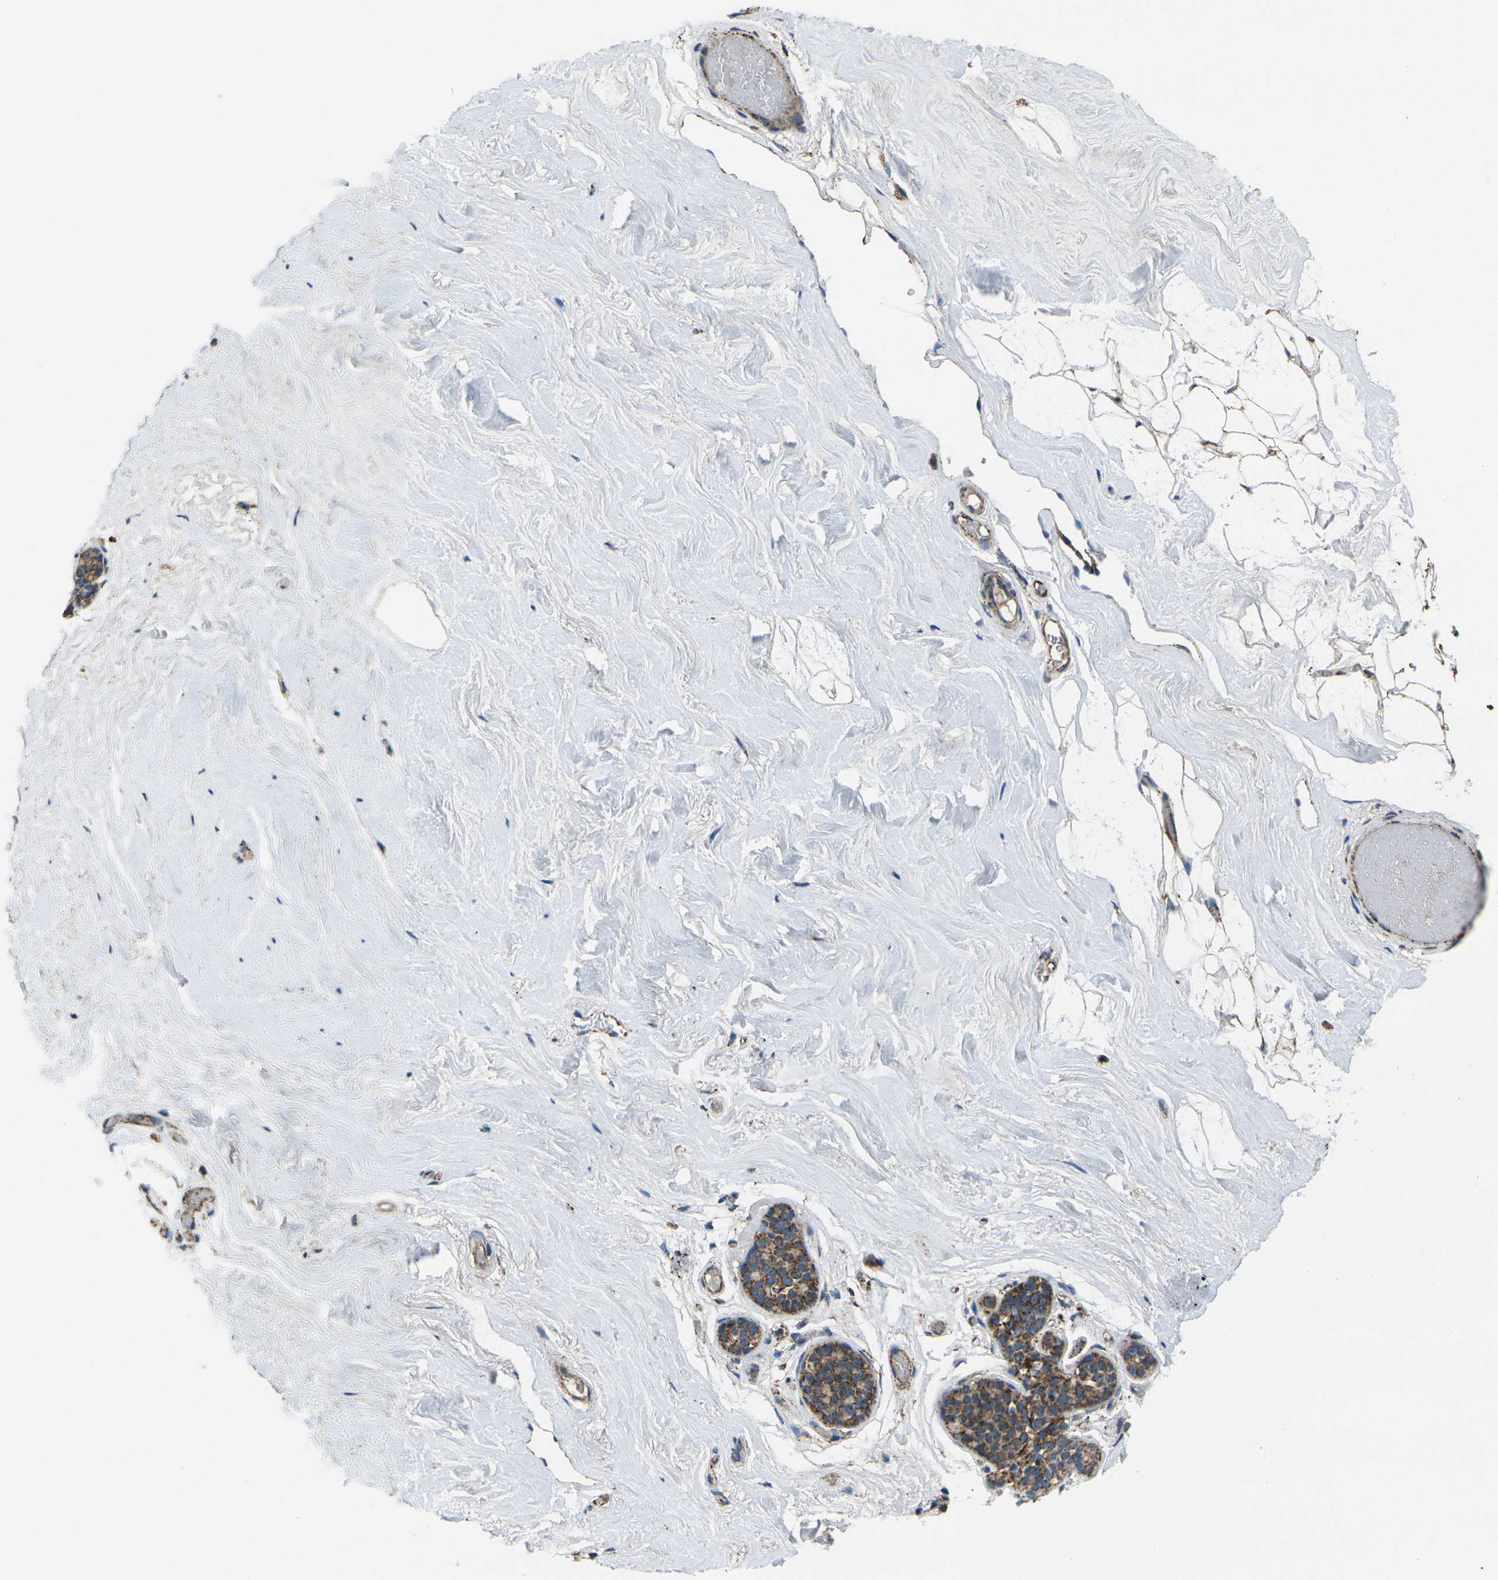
{"staining": {"intensity": "negative", "quantity": "none", "location": "none"}, "tissue": "breast", "cell_type": "Adipocytes", "image_type": "normal", "snomed": [{"axis": "morphology", "description": "Normal tissue, NOS"}, {"axis": "topography", "description": "Breast"}], "caption": "High magnification brightfield microscopy of normal breast stained with DAB (brown) and counterstained with hematoxylin (blue): adipocytes show no significant staining.", "gene": "KLHL5", "patient": {"sex": "female", "age": 75}}